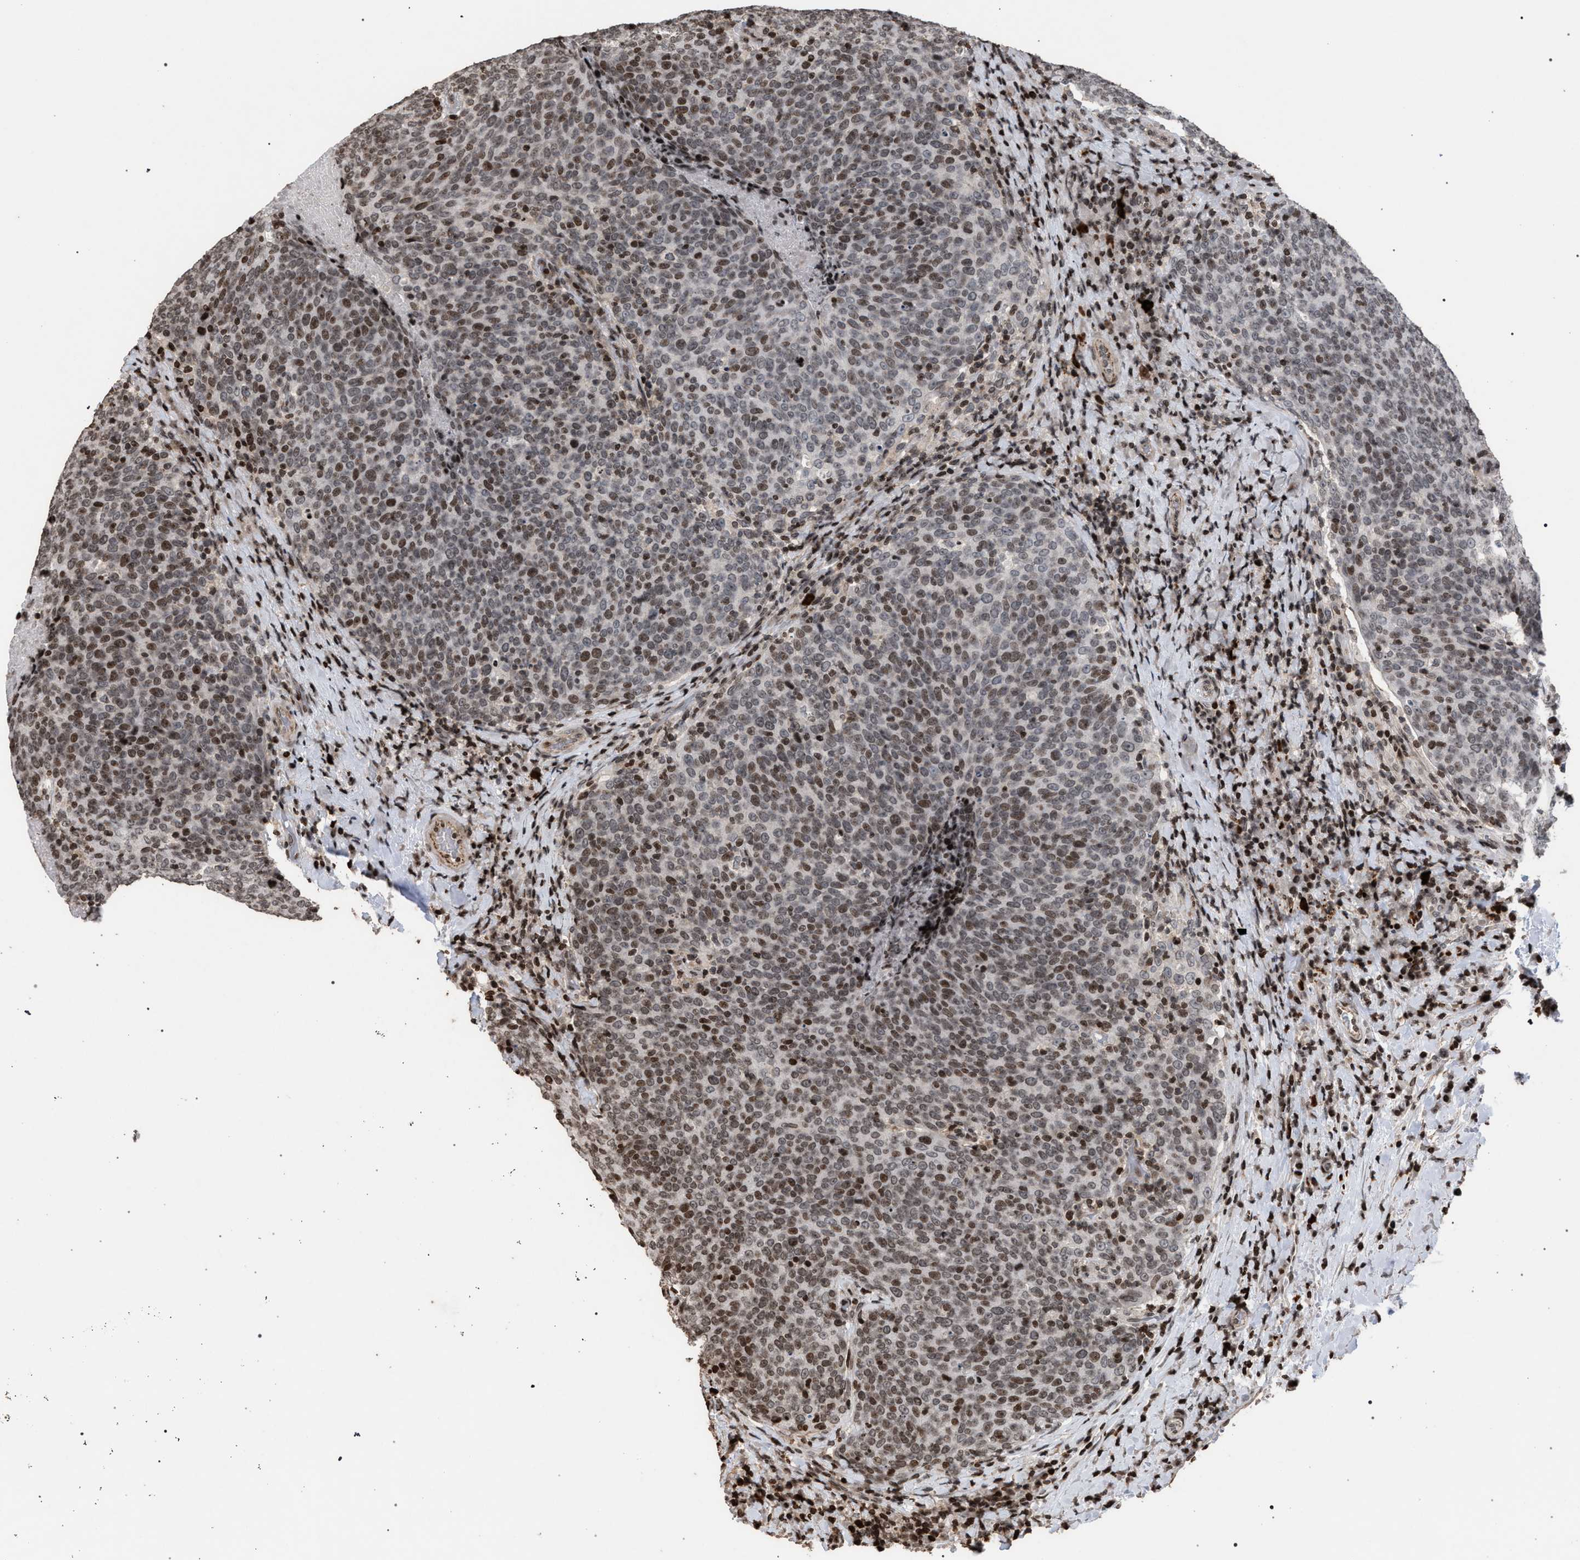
{"staining": {"intensity": "moderate", "quantity": ">75%", "location": "nuclear"}, "tissue": "head and neck cancer", "cell_type": "Tumor cells", "image_type": "cancer", "snomed": [{"axis": "morphology", "description": "Squamous cell carcinoma, NOS"}, {"axis": "morphology", "description": "Squamous cell carcinoma, metastatic, NOS"}, {"axis": "topography", "description": "Lymph node"}, {"axis": "topography", "description": "Head-Neck"}], "caption": "This photomicrograph demonstrates immunohistochemistry (IHC) staining of human head and neck squamous cell carcinoma, with medium moderate nuclear staining in approximately >75% of tumor cells.", "gene": "FOXD3", "patient": {"sex": "male", "age": 62}}